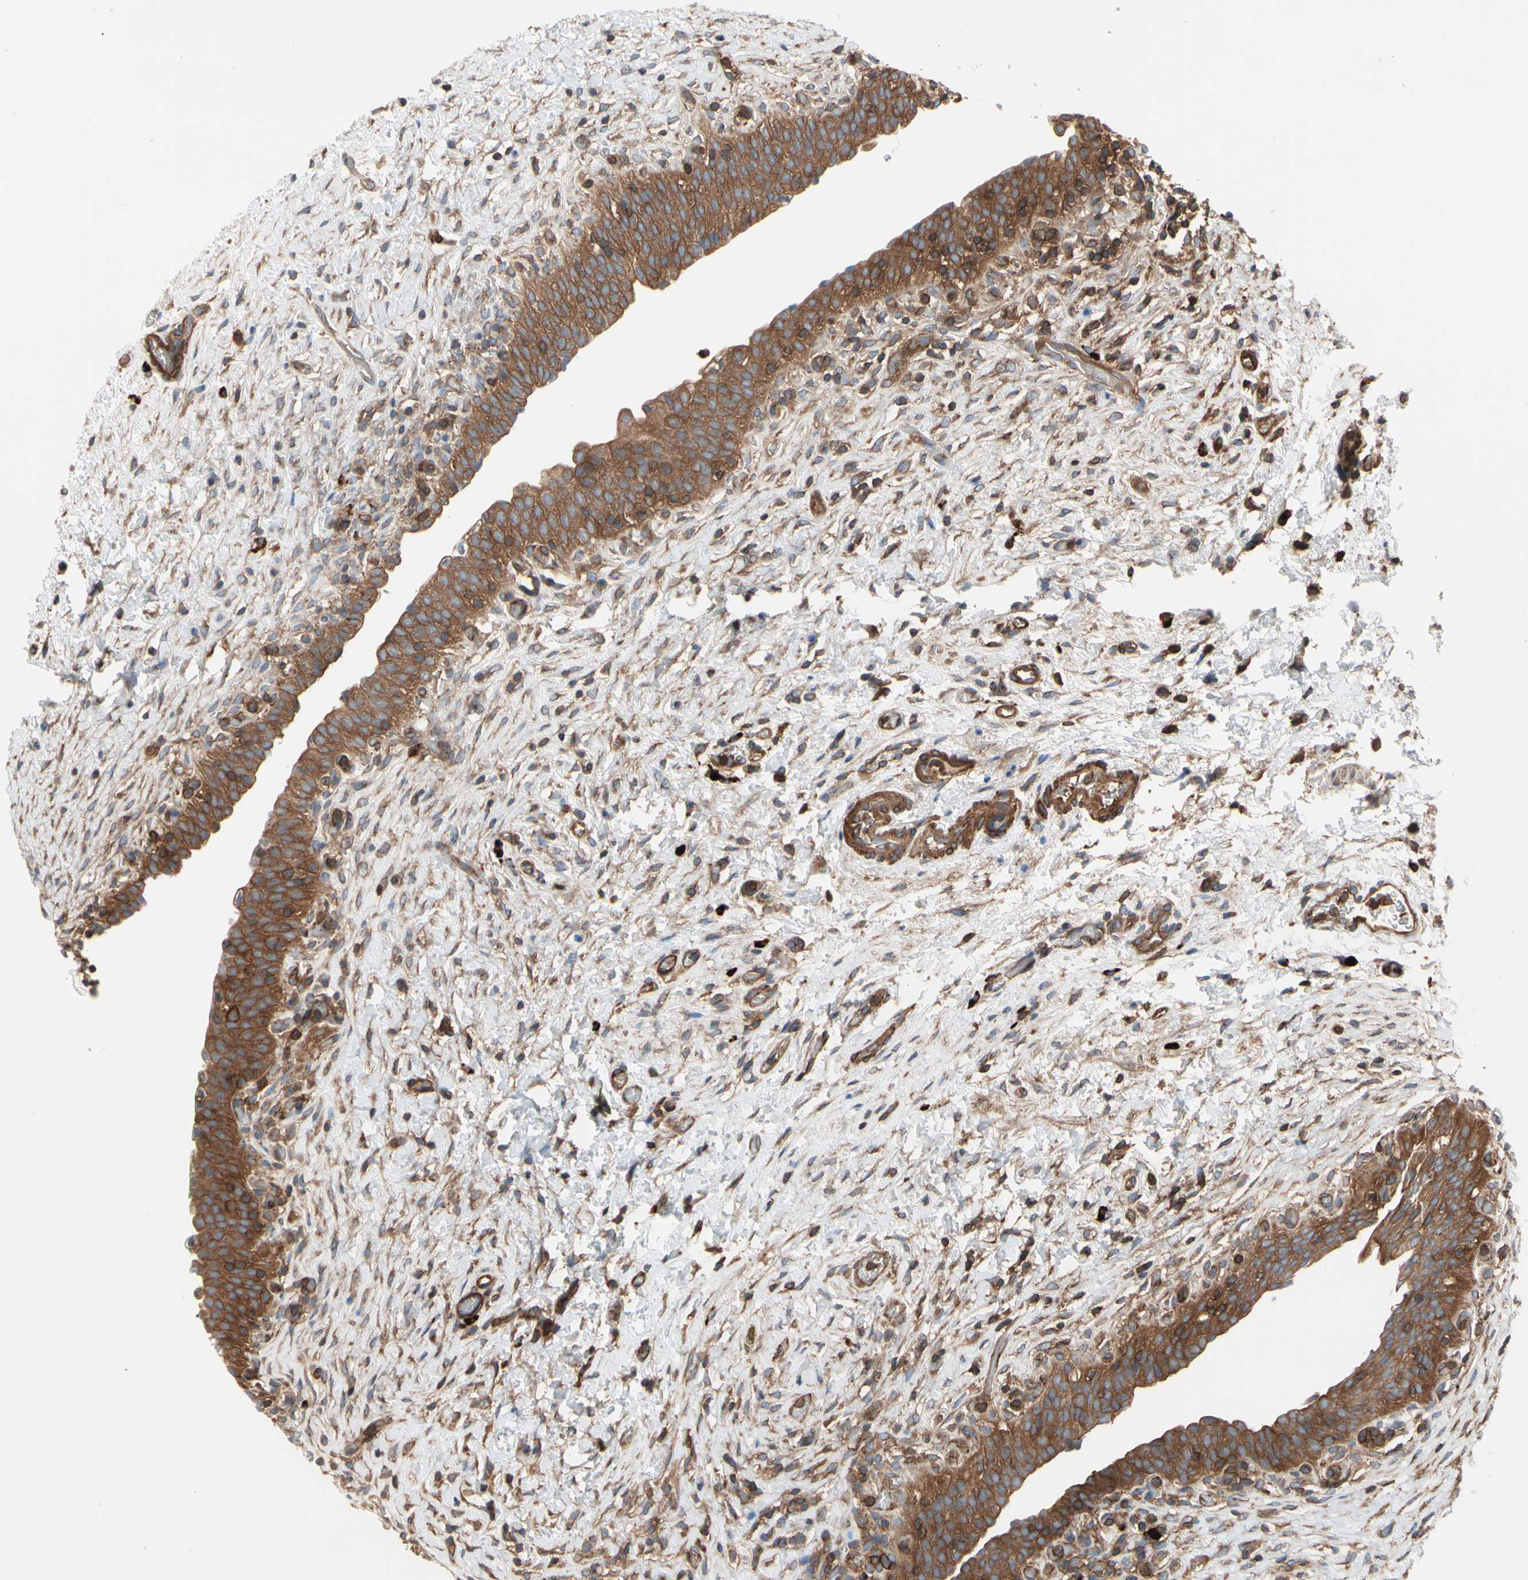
{"staining": {"intensity": "strong", "quantity": ">75%", "location": "cytoplasmic/membranous"}, "tissue": "urinary bladder", "cell_type": "Urothelial cells", "image_type": "normal", "snomed": [{"axis": "morphology", "description": "Normal tissue, NOS"}, {"axis": "topography", "description": "Urinary bladder"}], "caption": "IHC of normal urinary bladder exhibits high levels of strong cytoplasmic/membranous positivity in approximately >75% of urothelial cells.", "gene": "ROCK1", "patient": {"sex": "male", "age": 51}}